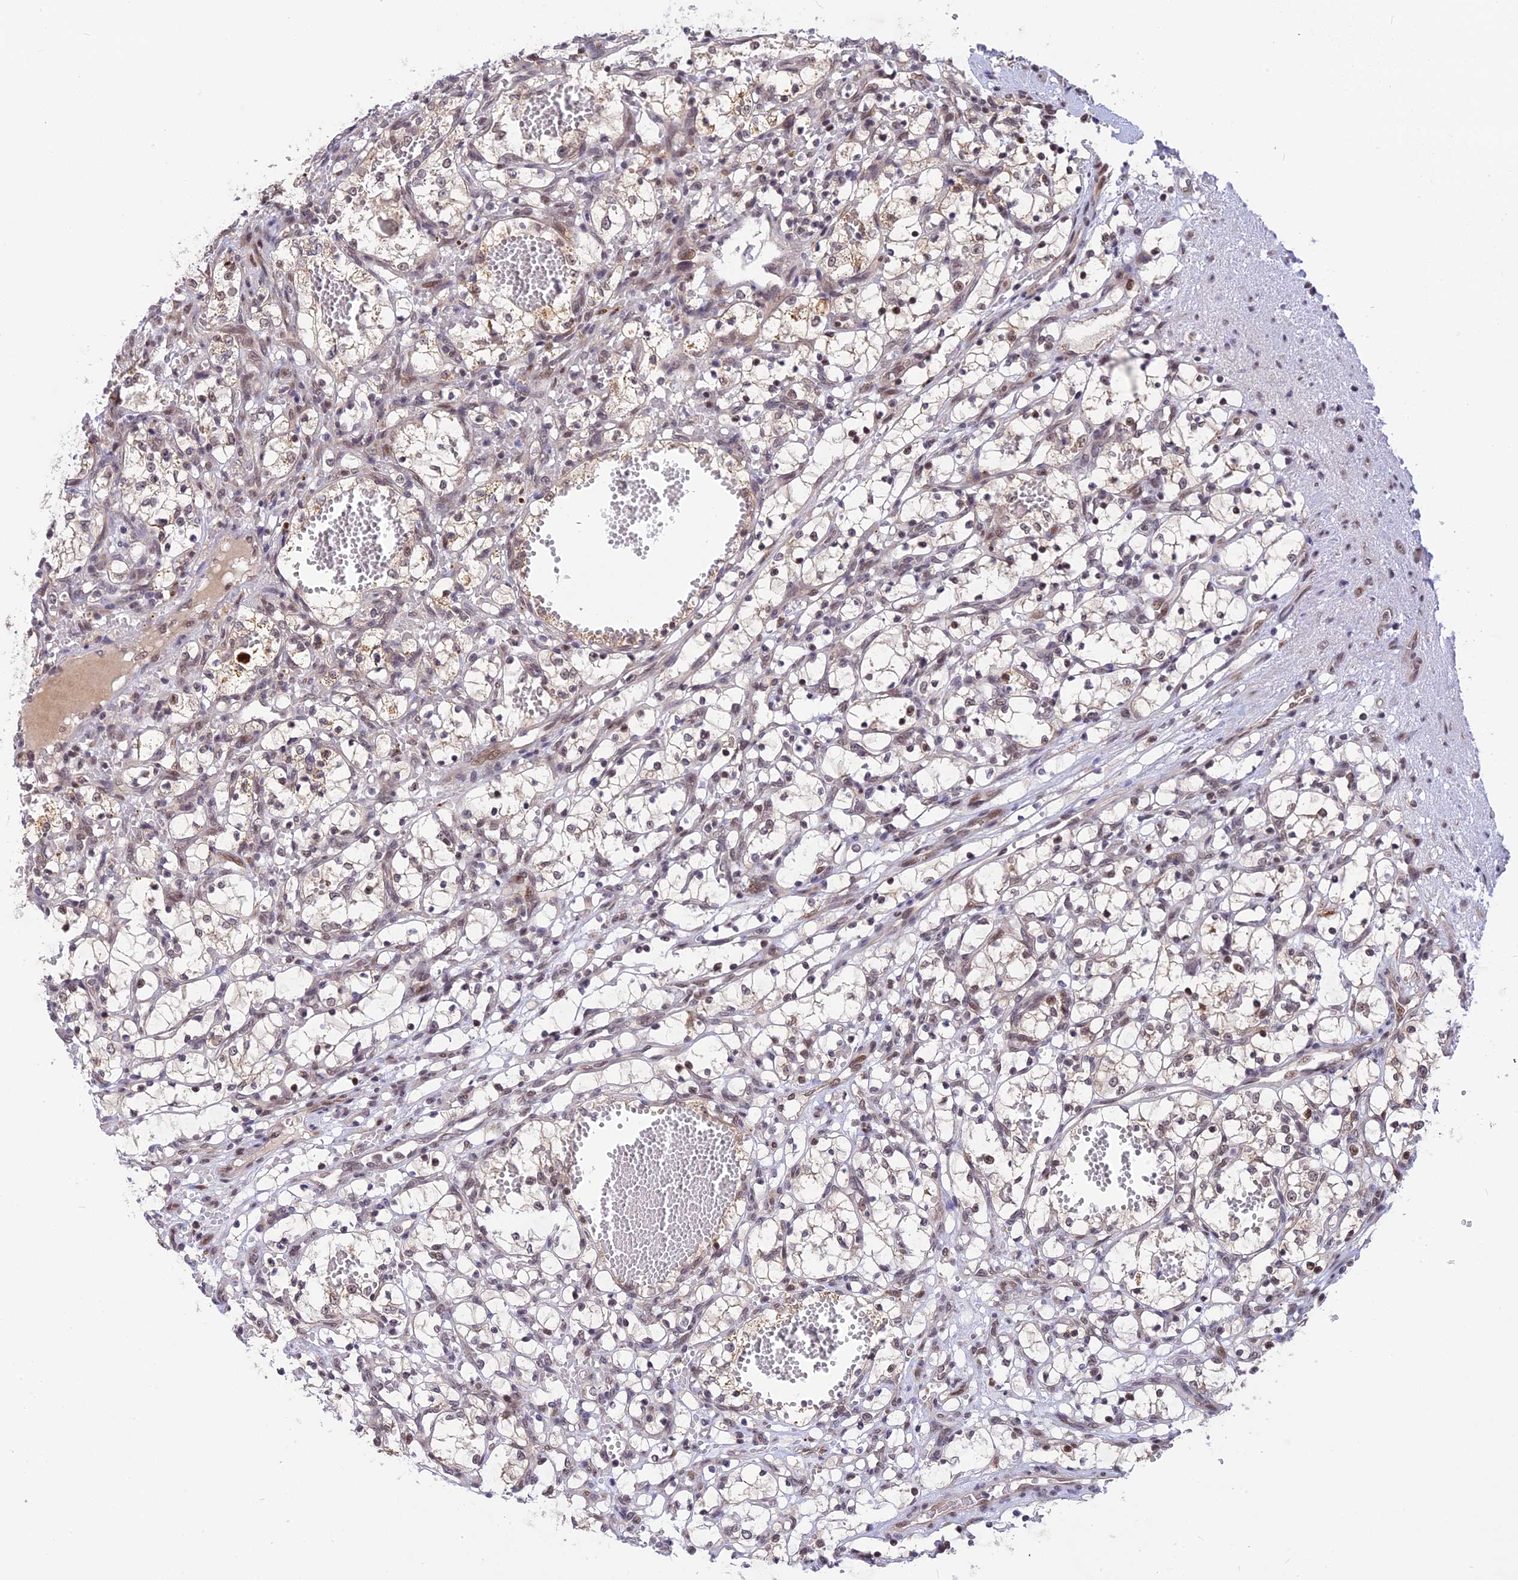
{"staining": {"intensity": "negative", "quantity": "none", "location": "none"}, "tissue": "renal cancer", "cell_type": "Tumor cells", "image_type": "cancer", "snomed": [{"axis": "morphology", "description": "Adenocarcinoma, NOS"}, {"axis": "topography", "description": "Kidney"}], "caption": "This is an immunohistochemistry photomicrograph of renal cancer (adenocarcinoma). There is no positivity in tumor cells.", "gene": "POLR2C", "patient": {"sex": "female", "age": 69}}